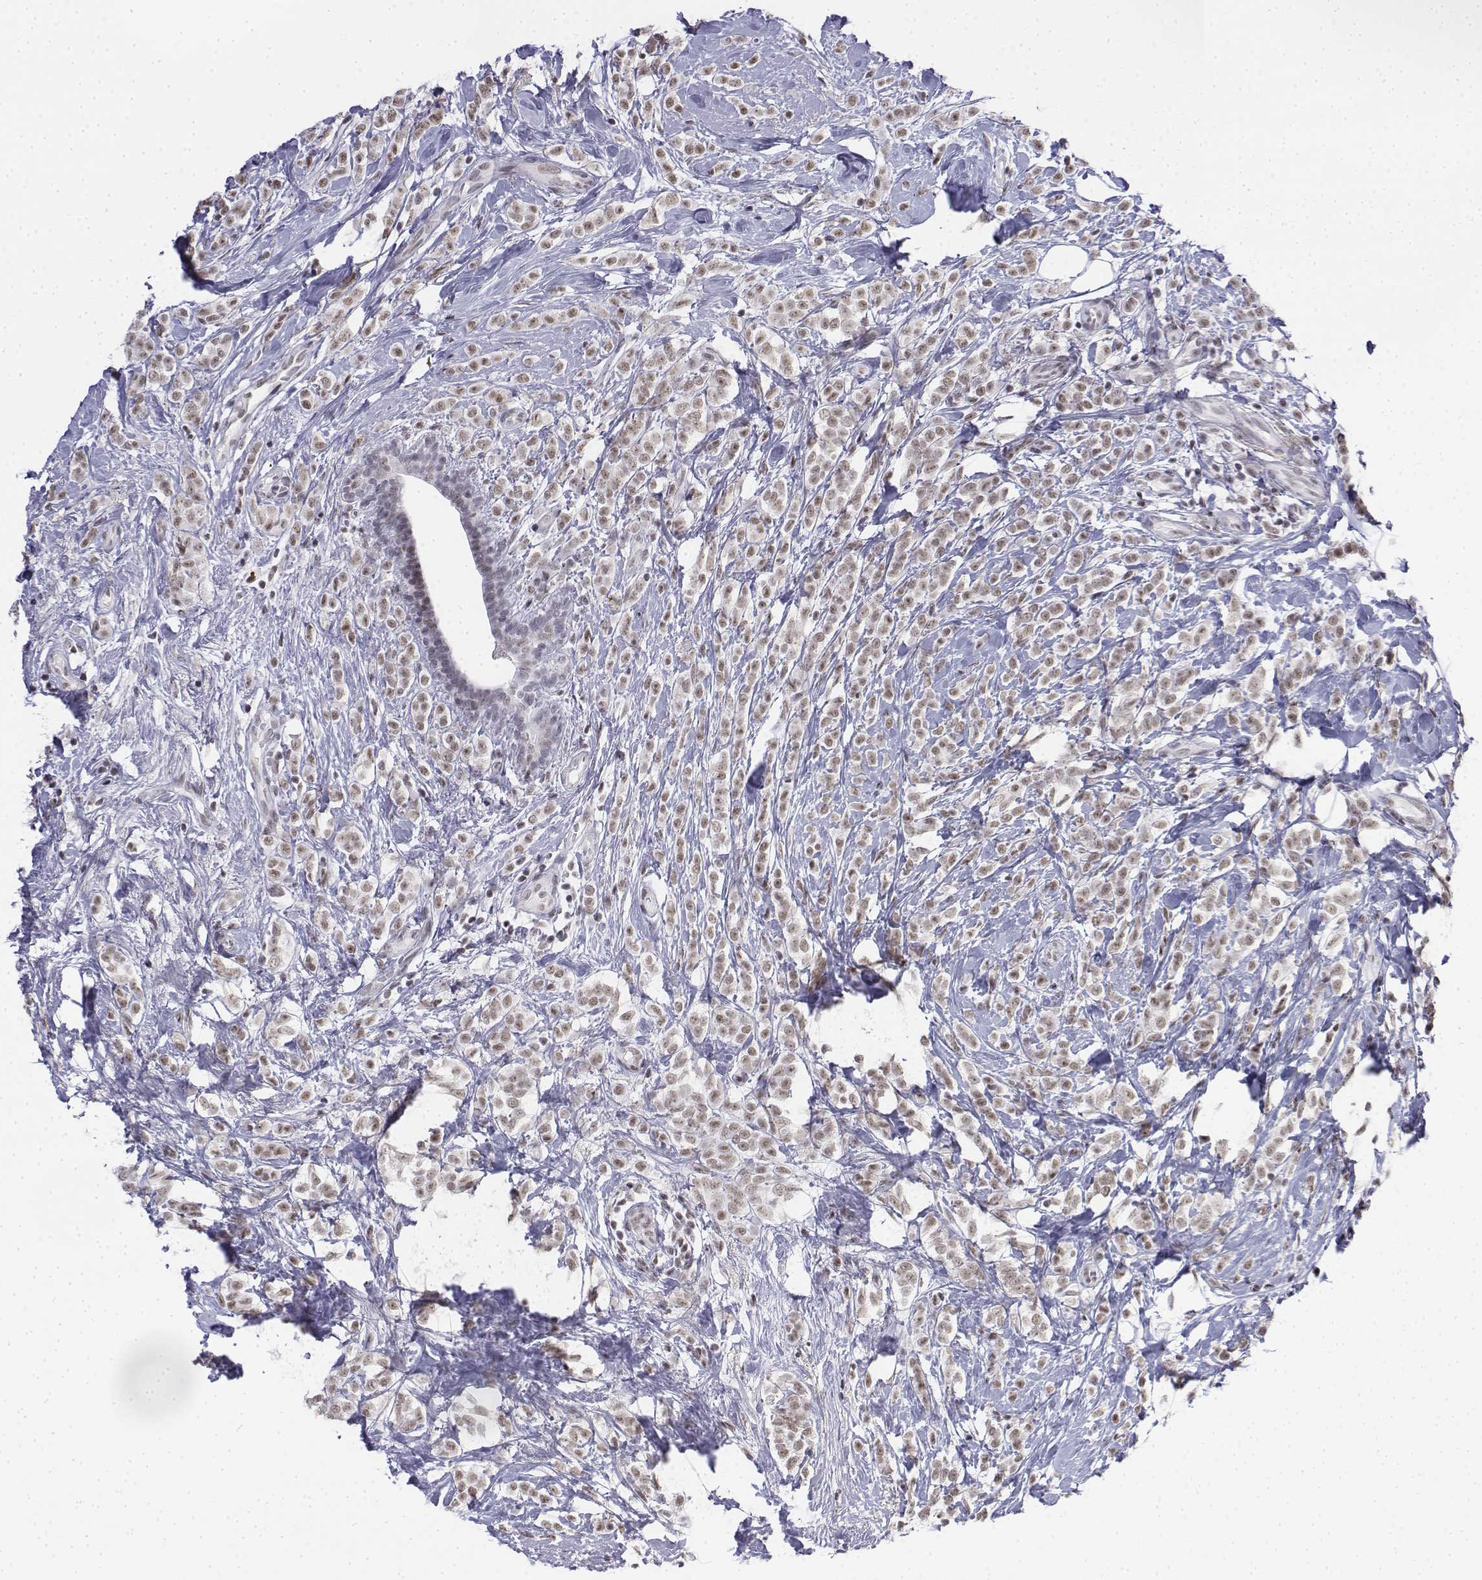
{"staining": {"intensity": "weak", "quantity": ">75%", "location": "nuclear"}, "tissue": "breast cancer", "cell_type": "Tumor cells", "image_type": "cancer", "snomed": [{"axis": "morphology", "description": "Lobular carcinoma"}, {"axis": "topography", "description": "Breast"}], "caption": "Breast cancer tissue displays weak nuclear expression in approximately >75% of tumor cells, visualized by immunohistochemistry.", "gene": "SETD1A", "patient": {"sex": "female", "age": 49}}